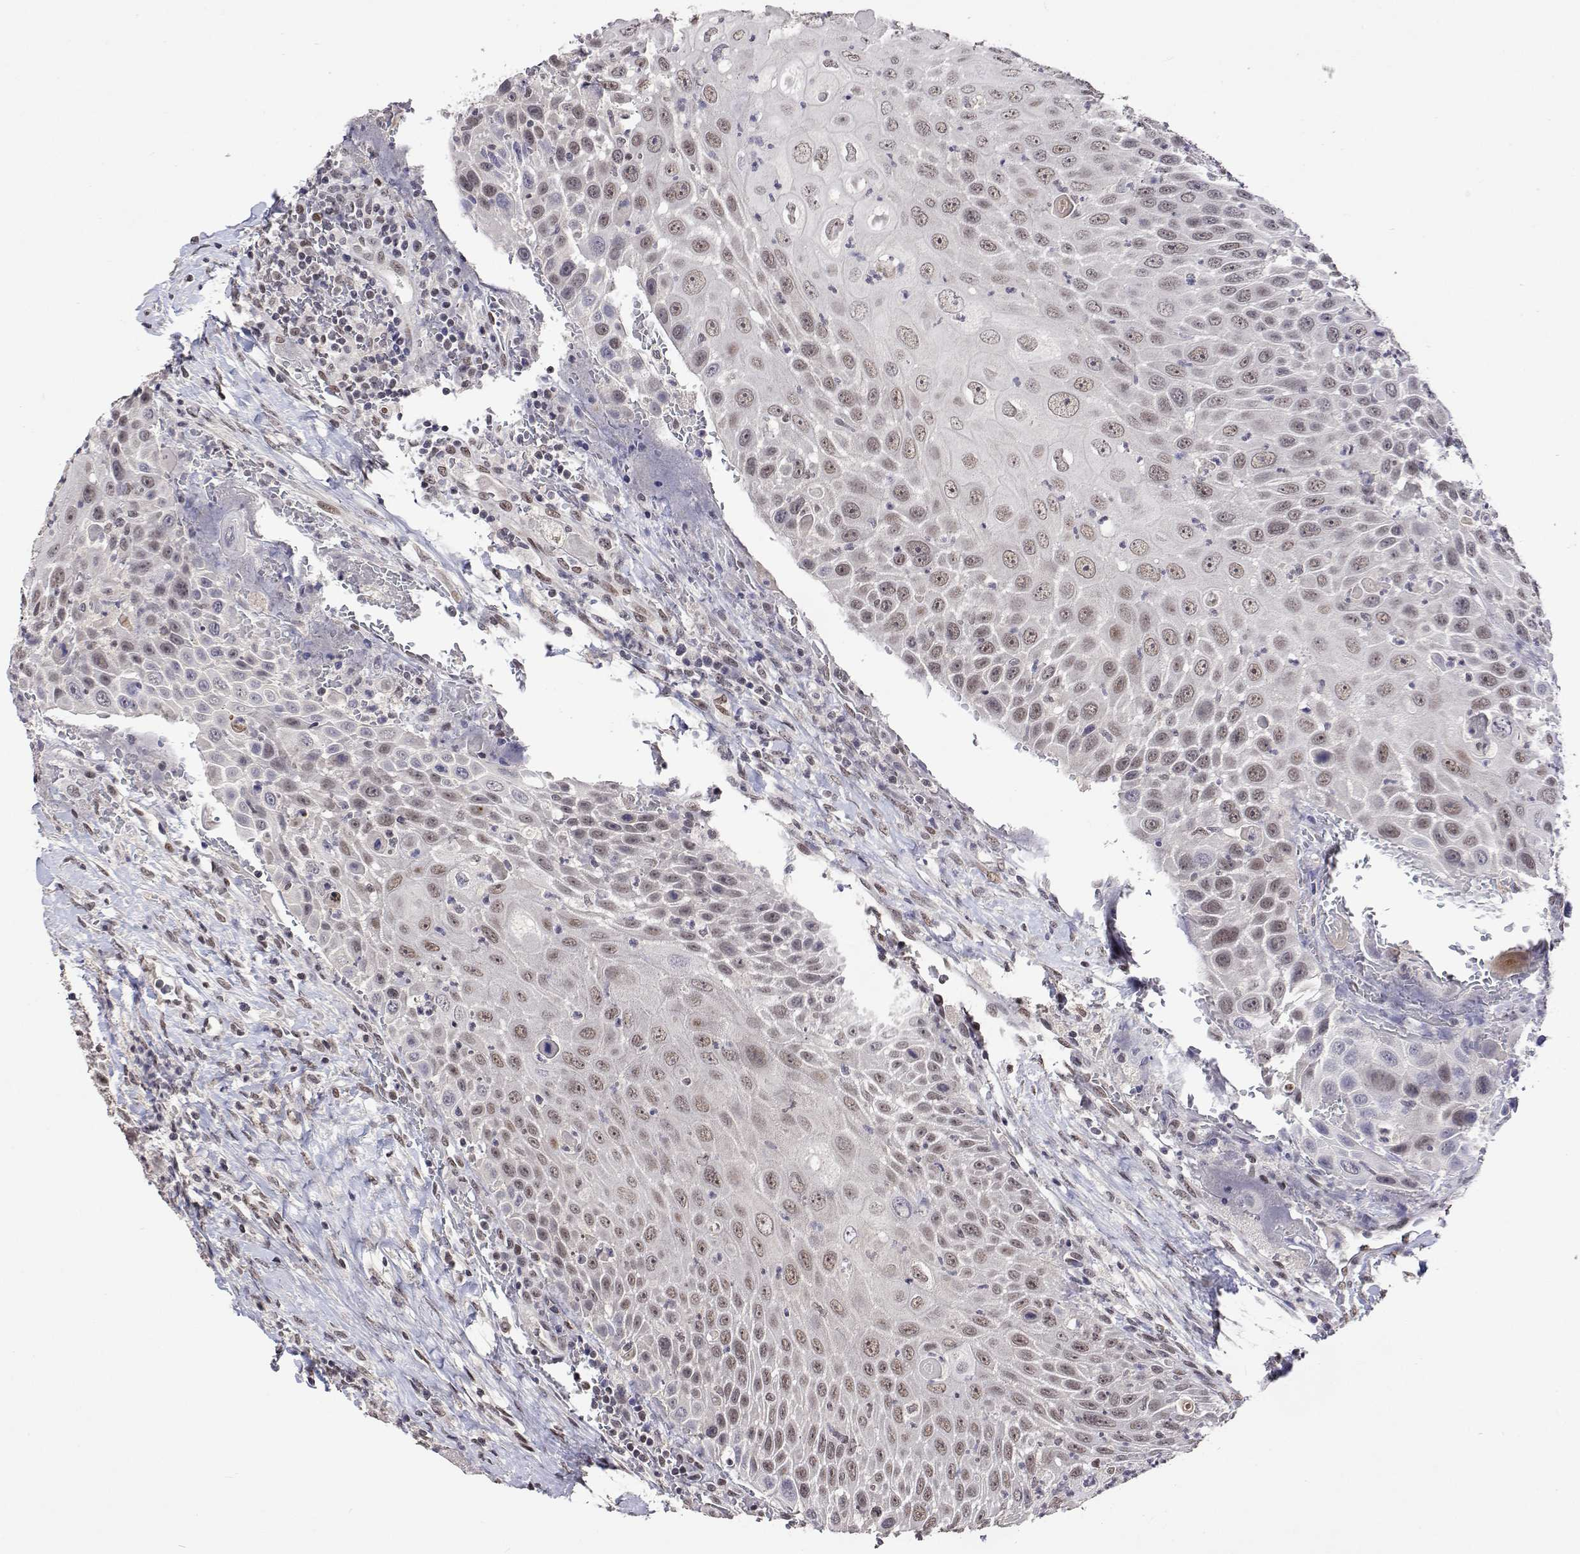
{"staining": {"intensity": "weak", "quantity": ">75%", "location": "nuclear"}, "tissue": "head and neck cancer", "cell_type": "Tumor cells", "image_type": "cancer", "snomed": [{"axis": "morphology", "description": "Squamous cell carcinoma, NOS"}, {"axis": "topography", "description": "Head-Neck"}], "caption": "A high-resolution photomicrograph shows IHC staining of head and neck squamous cell carcinoma, which demonstrates weak nuclear staining in about >75% of tumor cells.", "gene": "HNRNPA0", "patient": {"sex": "male", "age": 69}}